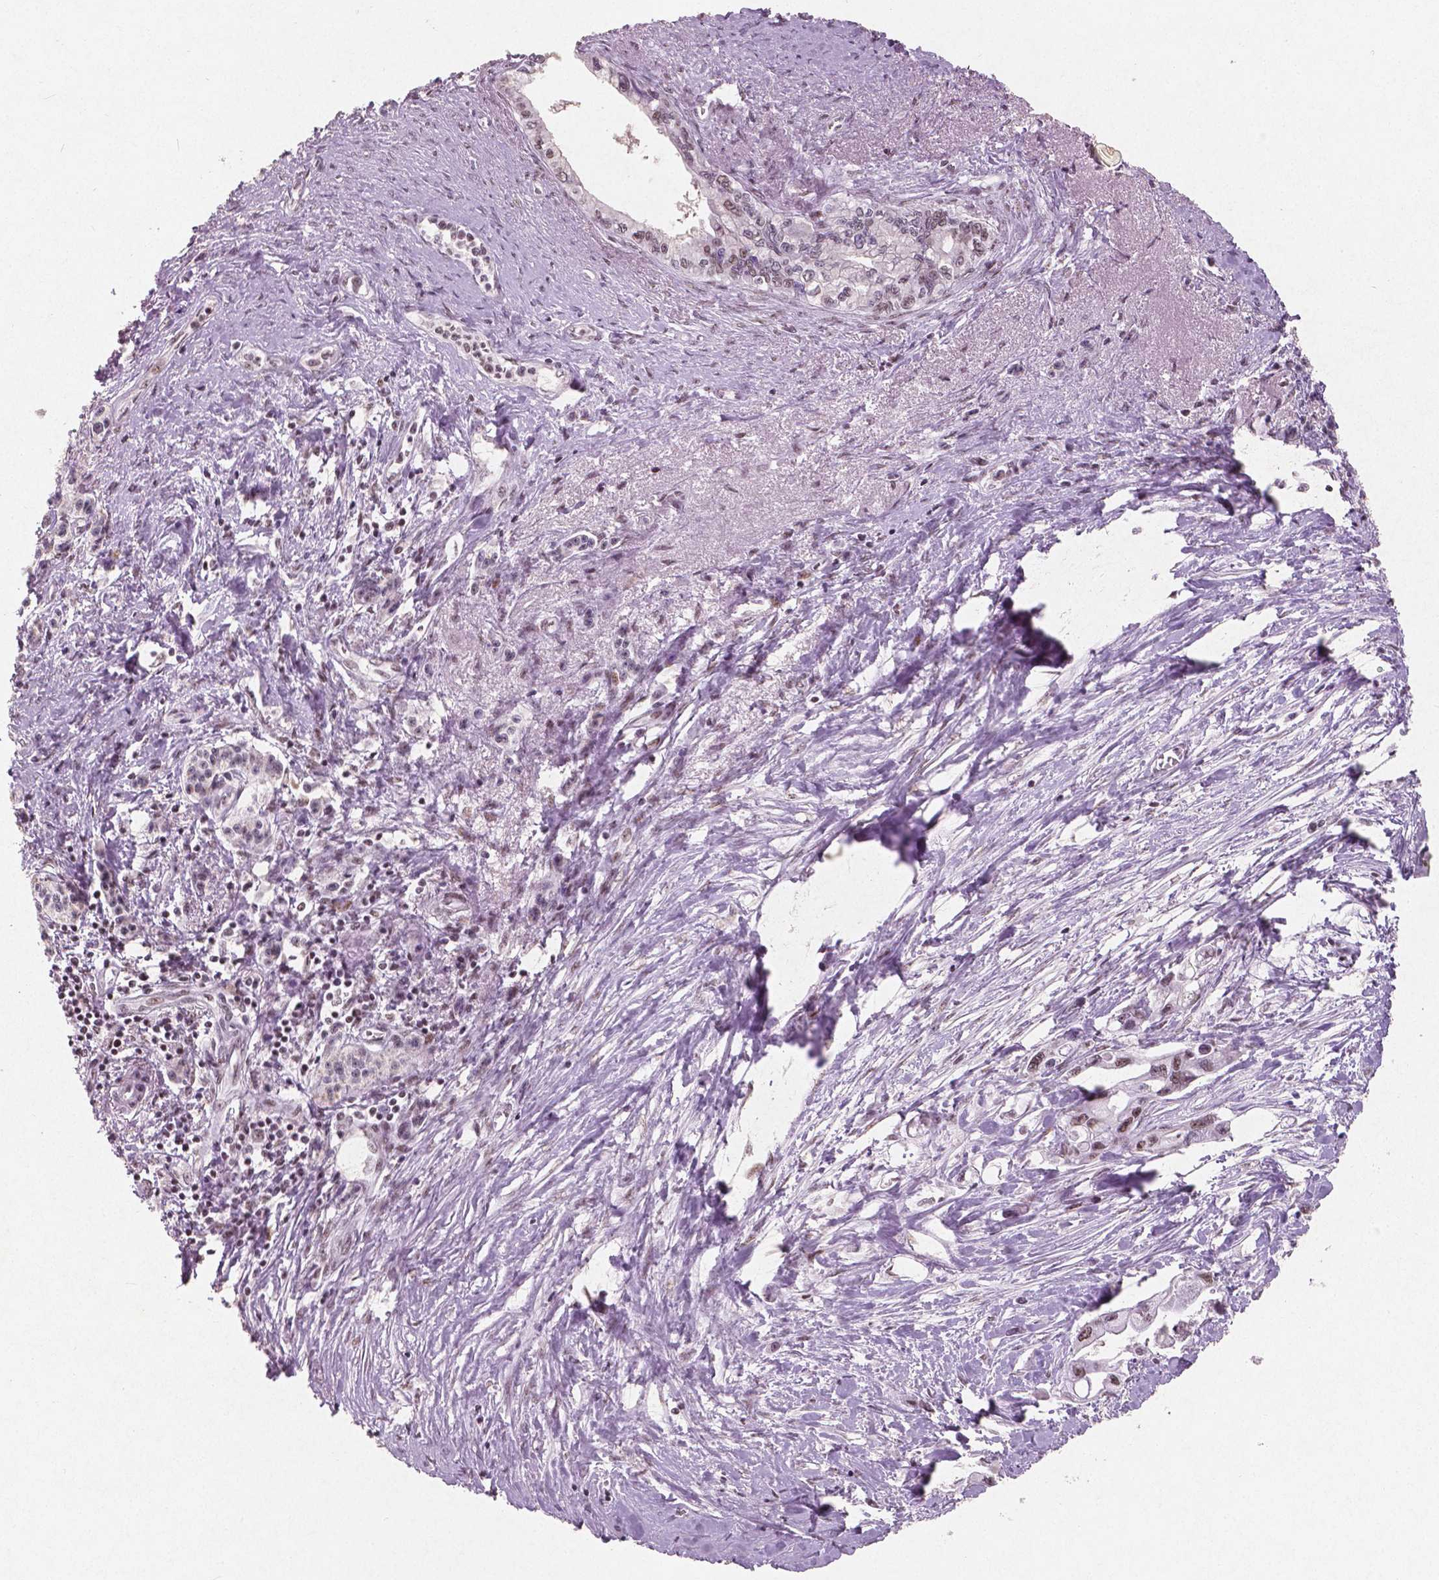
{"staining": {"intensity": "moderate", "quantity": "<25%", "location": "nuclear"}, "tissue": "pancreatic cancer", "cell_type": "Tumor cells", "image_type": "cancer", "snomed": [{"axis": "morphology", "description": "Adenocarcinoma, NOS"}, {"axis": "topography", "description": "Pancreas"}], "caption": "This histopathology image shows immunohistochemistry staining of human pancreatic cancer (adenocarcinoma), with low moderate nuclear positivity in approximately <25% of tumor cells.", "gene": "BRD4", "patient": {"sex": "male", "age": 61}}